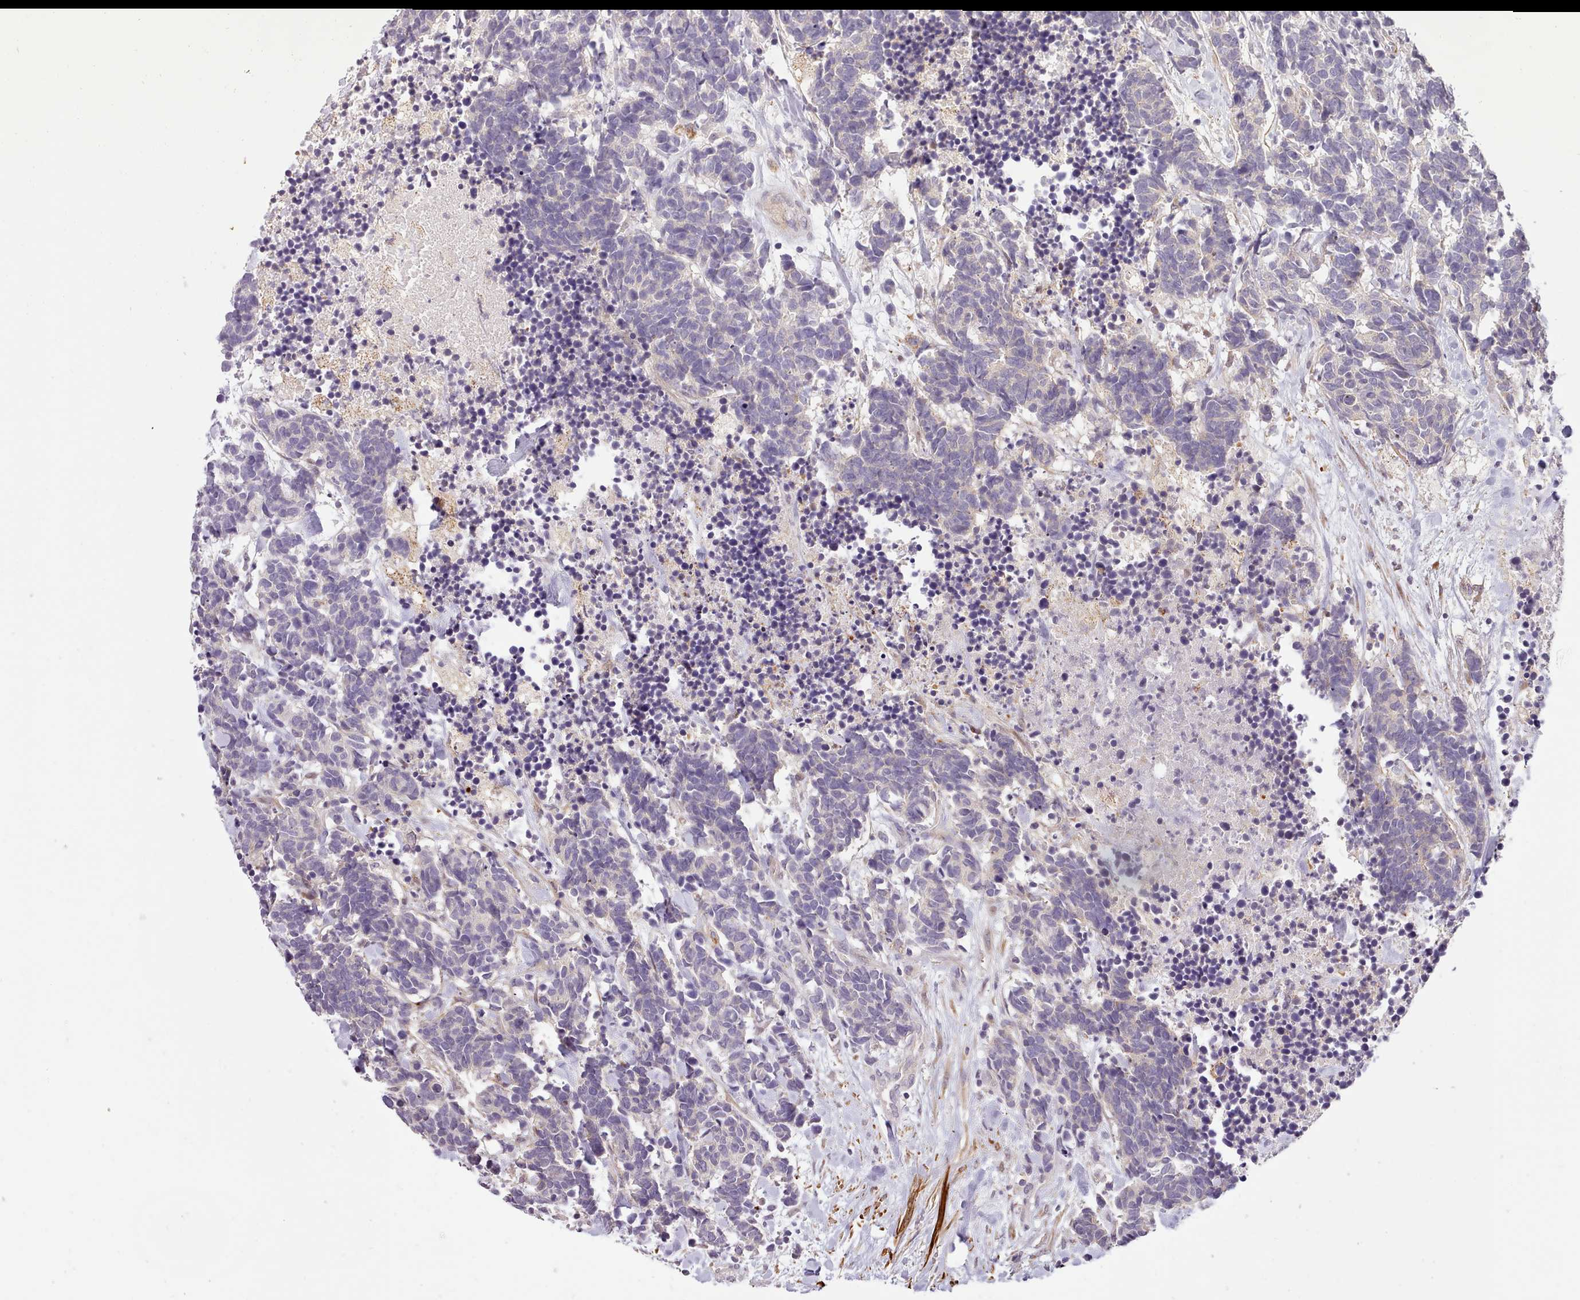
{"staining": {"intensity": "negative", "quantity": "none", "location": "none"}, "tissue": "carcinoid", "cell_type": "Tumor cells", "image_type": "cancer", "snomed": [{"axis": "morphology", "description": "Carcinoma, NOS"}, {"axis": "morphology", "description": "Carcinoid, malignant, NOS"}, {"axis": "topography", "description": "Prostate"}], "caption": "High magnification brightfield microscopy of carcinoid stained with DAB (3,3'-diaminobenzidine) (brown) and counterstained with hematoxylin (blue): tumor cells show no significant expression. The staining is performed using DAB brown chromogen with nuclei counter-stained in using hematoxylin.", "gene": "ZNF658", "patient": {"sex": "male", "age": 57}}